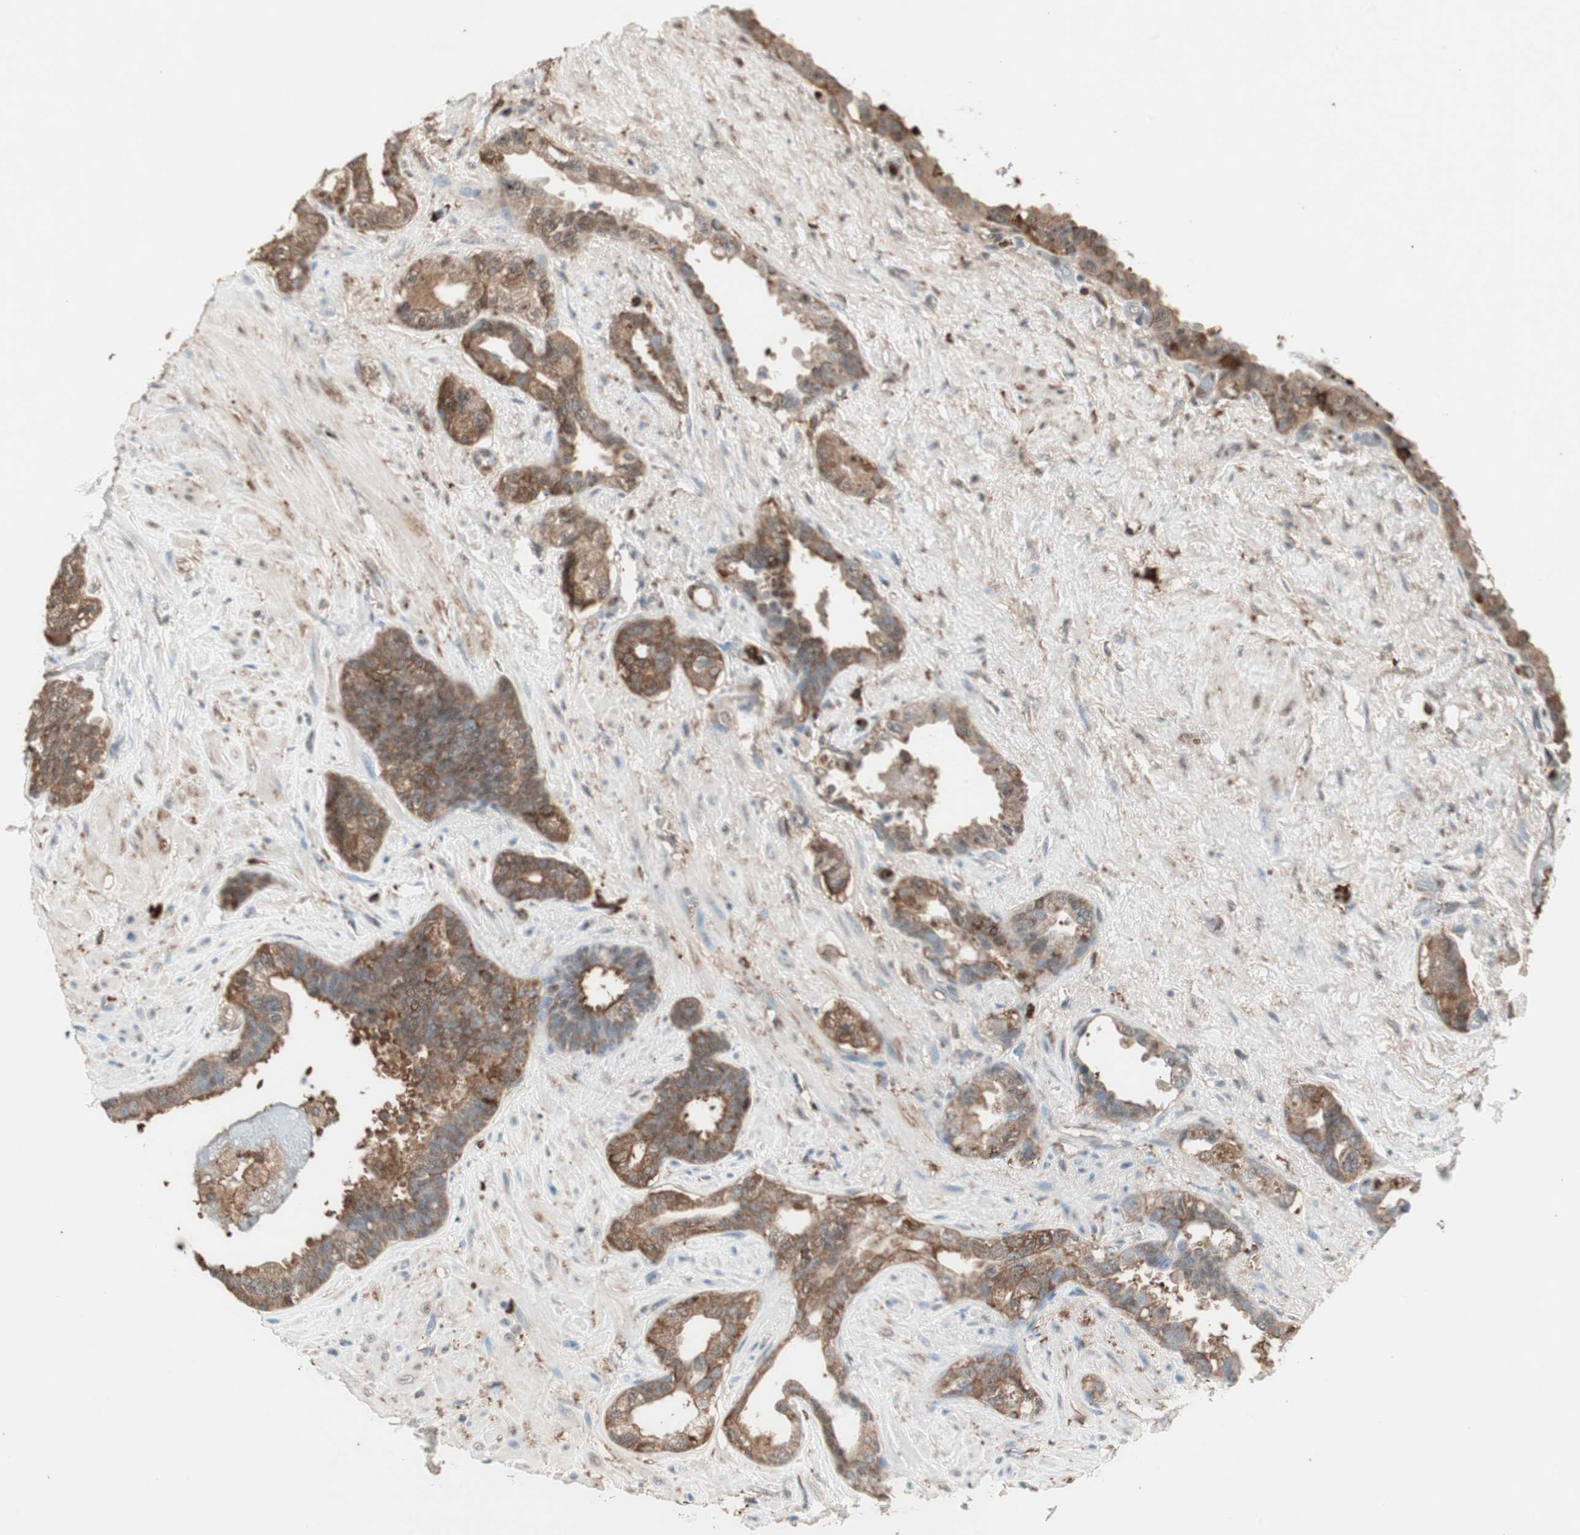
{"staining": {"intensity": "moderate", "quantity": ">75%", "location": "cytoplasmic/membranous"}, "tissue": "seminal vesicle", "cell_type": "Glandular cells", "image_type": "normal", "snomed": [{"axis": "morphology", "description": "Normal tissue, NOS"}, {"axis": "topography", "description": "Seminal veicle"}], "caption": "Immunohistochemistry staining of unremarkable seminal vesicle, which reveals medium levels of moderate cytoplasmic/membranous positivity in about >75% of glandular cells indicating moderate cytoplasmic/membranous protein staining. The staining was performed using DAB (3,3'-diaminobenzidine) (brown) for protein detection and nuclei were counterstained in hematoxylin (blue).", "gene": "MMP3", "patient": {"sex": "male", "age": 61}}